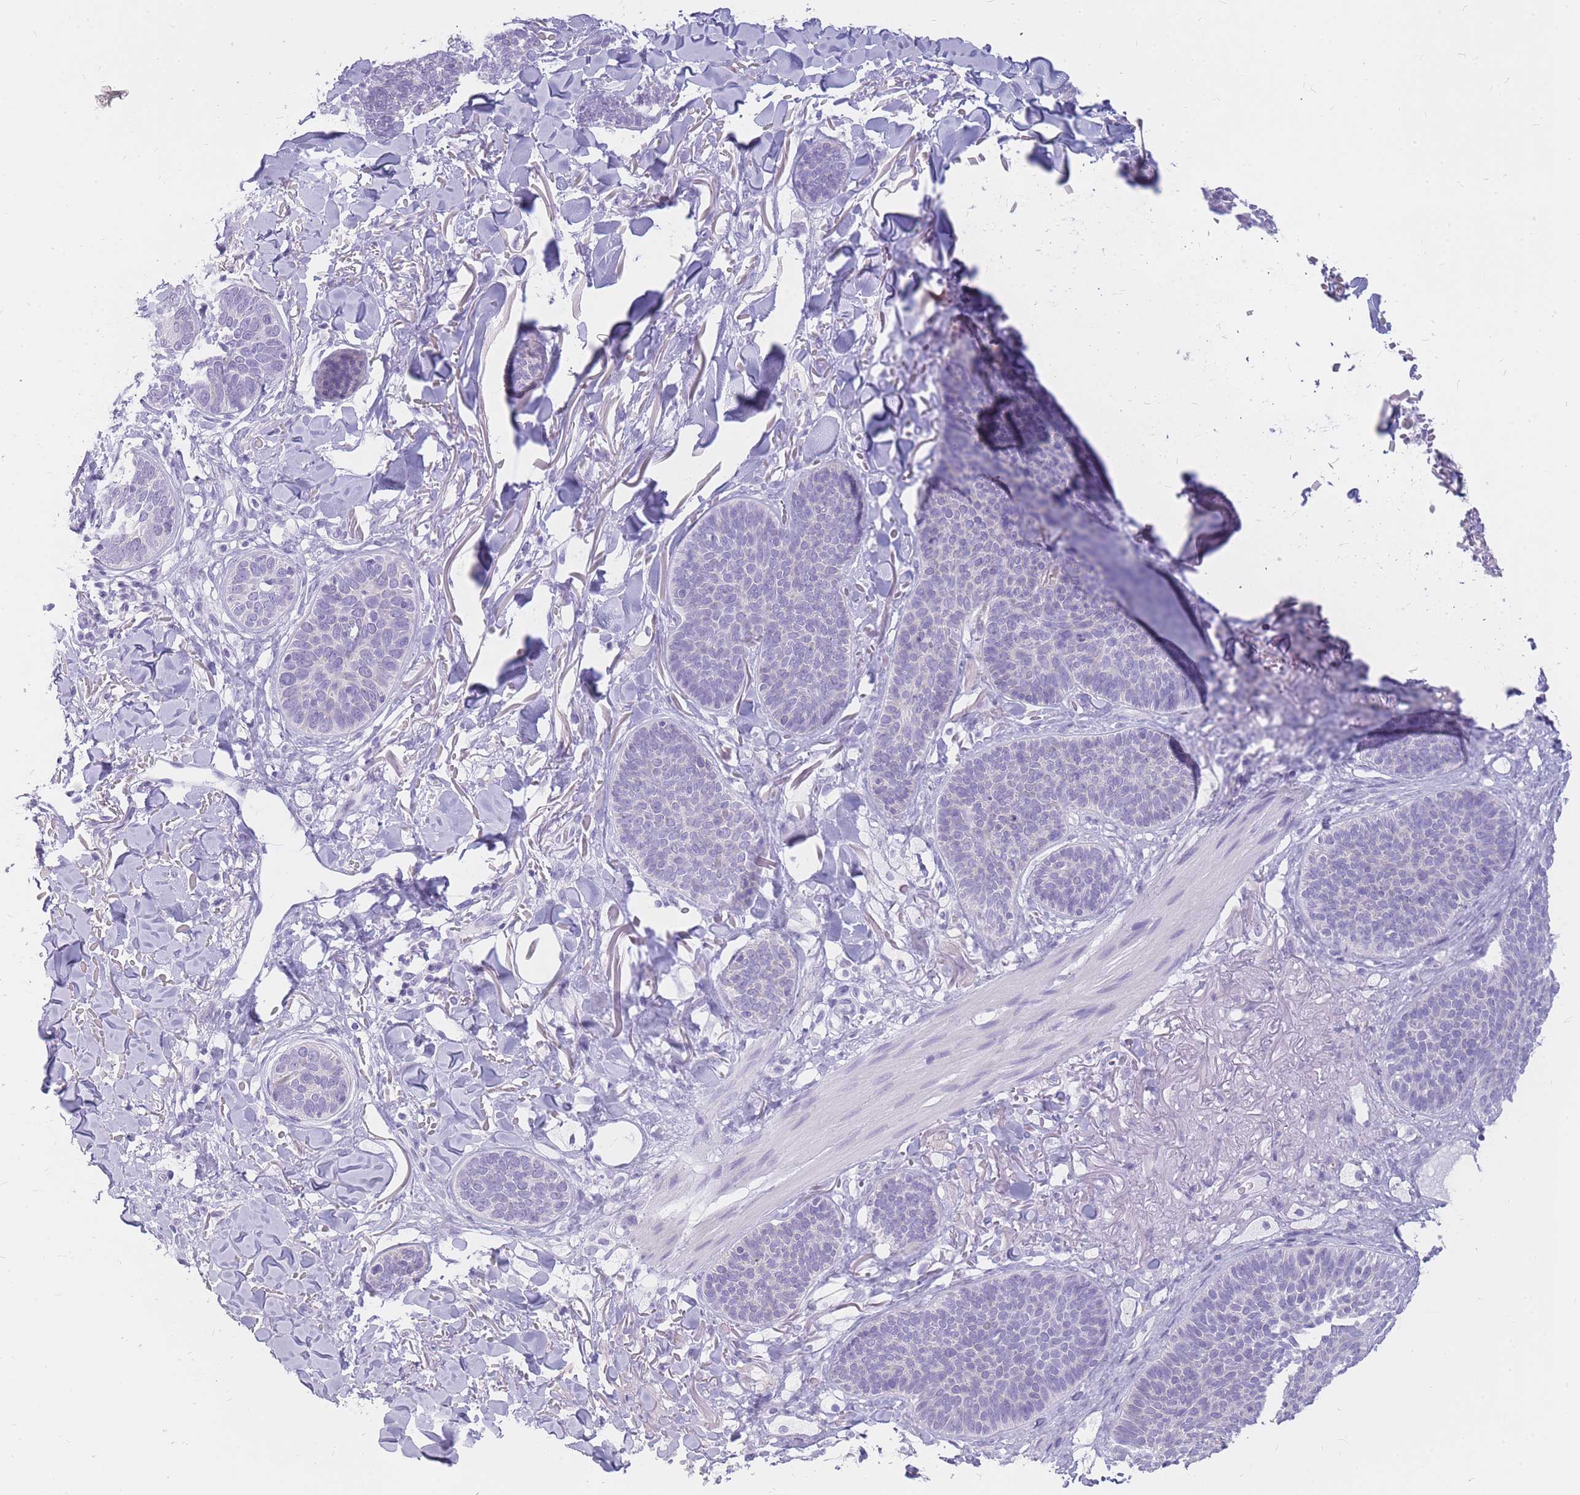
{"staining": {"intensity": "negative", "quantity": "none", "location": "none"}, "tissue": "skin cancer", "cell_type": "Tumor cells", "image_type": "cancer", "snomed": [{"axis": "morphology", "description": "Basal cell carcinoma"}, {"axis": "topography", "description": "Skin"}], "caption": "IHC of human skin cancer shows no expression in tumor cells.", "gene": "INS", "patient": {"sex": "male", "age": 85}}